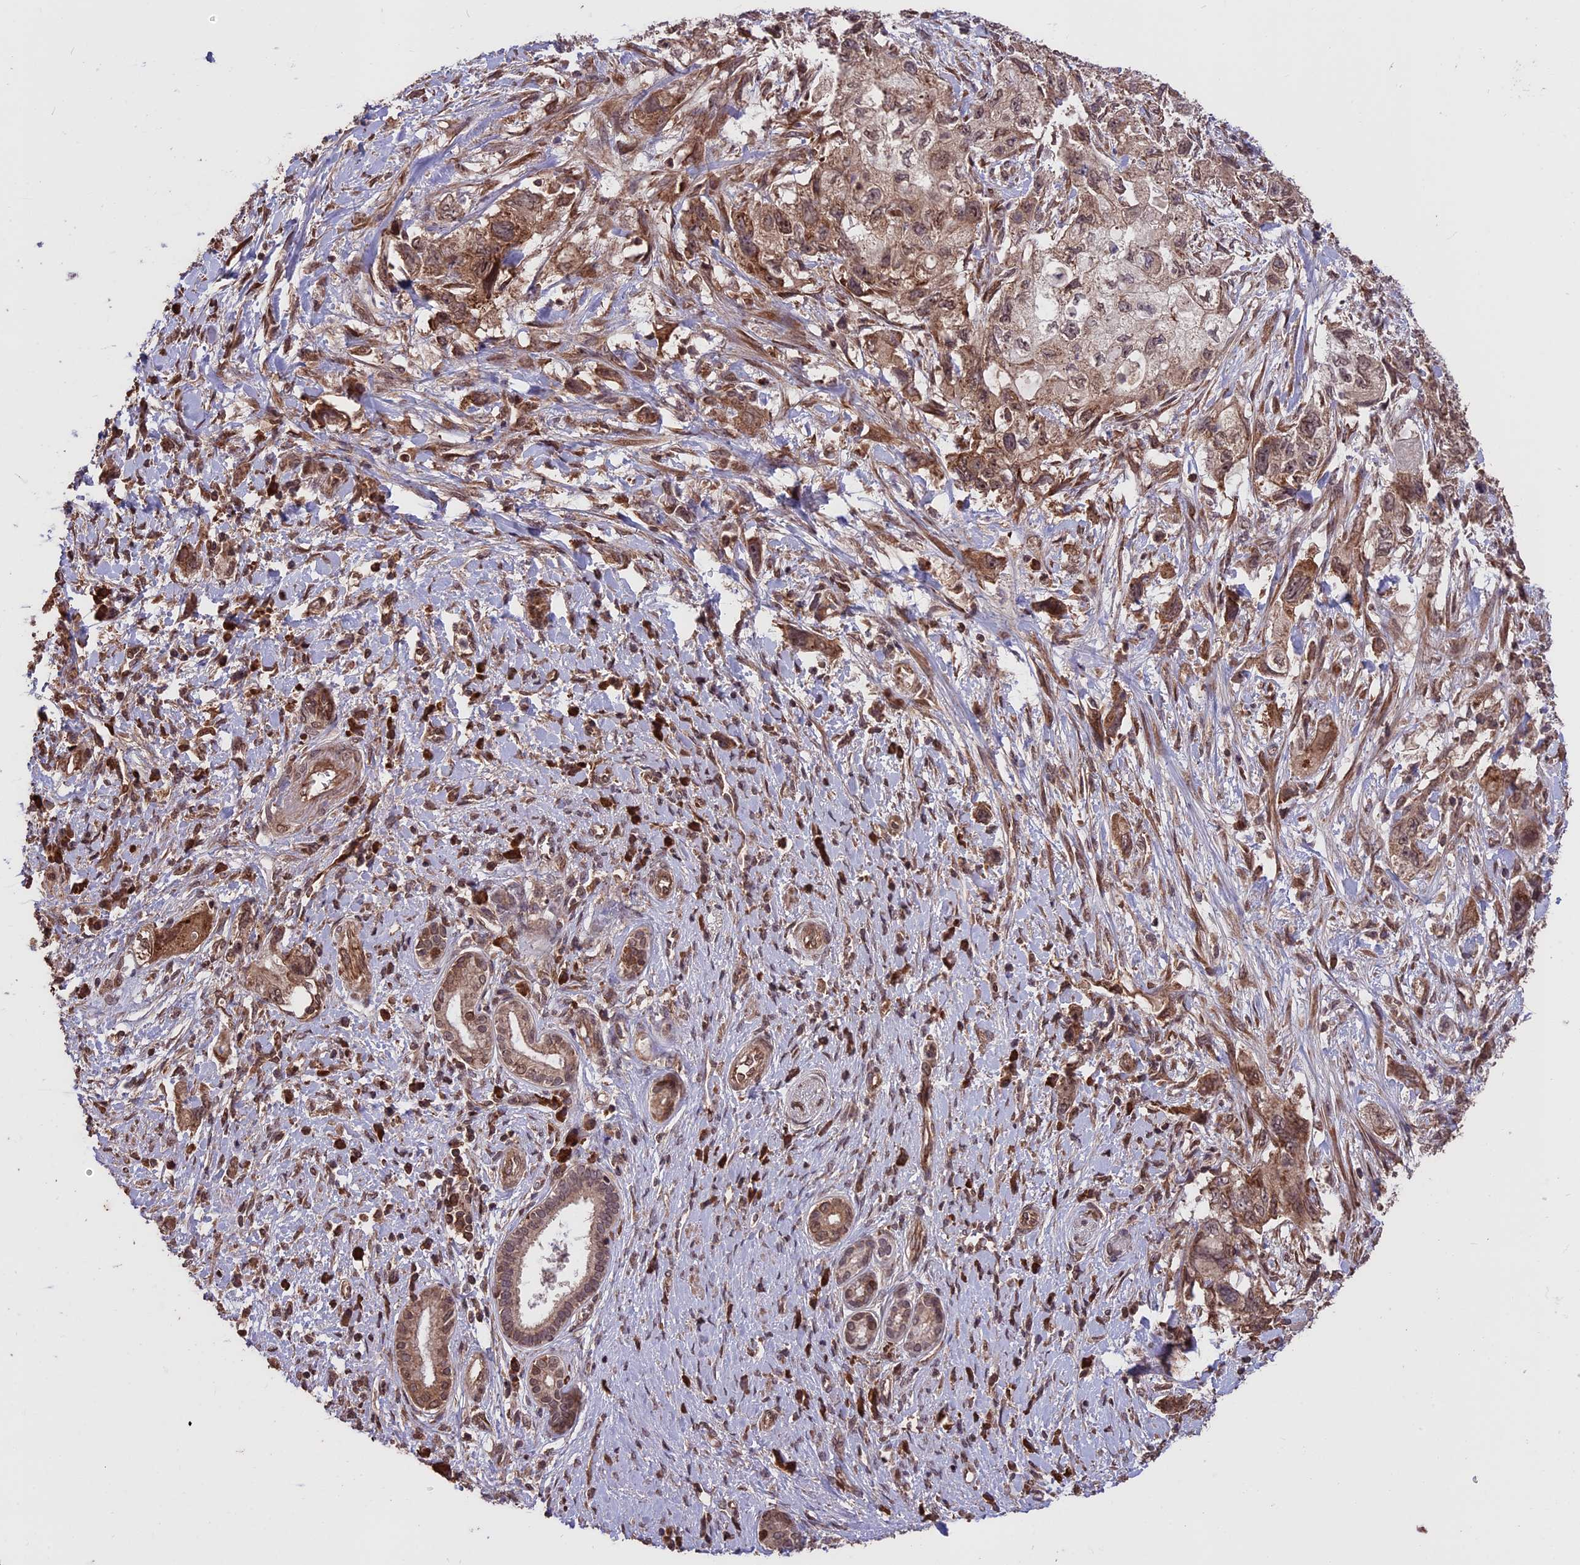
{"staining": {"intensity": "moderate", "quantity": ">75%", "location": "cytoplasmic/membranous,nuclear"}, "tissue": "pancreatic cancer", "cell_type": "Tumor cells", "image_type": "cancer", "snomed": [{"axis": "morphology", "description": "Adenocarcinoma, NOS"}, {"axis": "topography", "description": "Pancreas"}], "caption": "Tumor cells exhibit moderate cytoplasmic/membranous and nuclear staining in about >75% of cells in pancreatic cancer (adenocarcinoma). (DAB (3,3'-diaminobenzidine) IHC with brightfield microscopy, high magnification).", "gene": "ZNF598", "patient": {"sex": "female", "age": 73}}